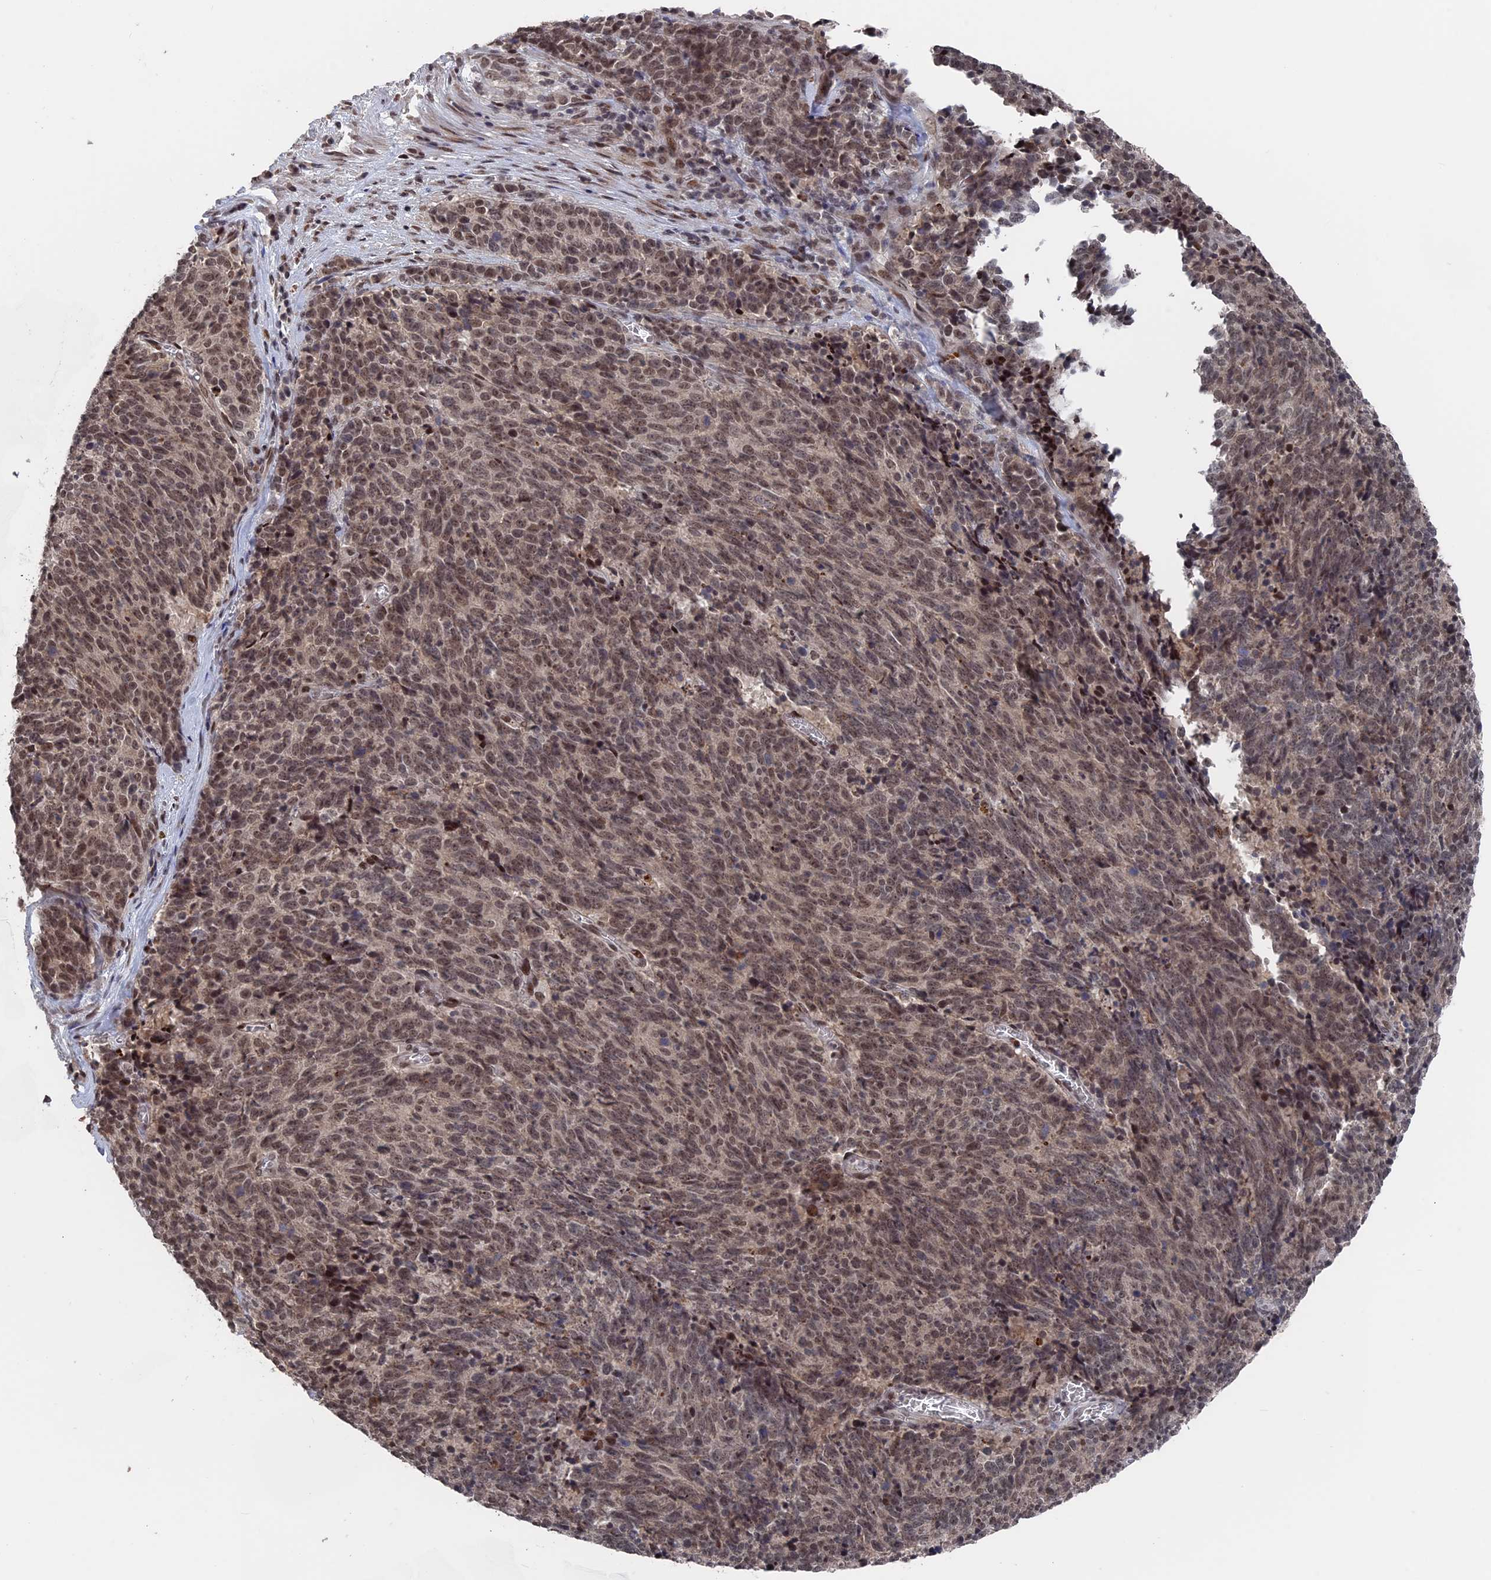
{"staining": {"intensity": "moderate", "quantity": ">75%", "location": "nuclear"}, "tissue": "cervical cancer", "cell_type": "Tumor cells", "image_type": "cancer", "snomed": [{"axis": "morphology", "description": "Squamous cell carcinoma, NOS"}, {"axis": "topography", "description": "Cervix"}], "caption": "This is a micrograph of immunohistochemistry staining of cervical squamous cell carcinoma, which shows moderate staining in the nuclear of tumor cells.", "gene": "NR2C2AP", "patient": {"sex": "female", "age": 29}}